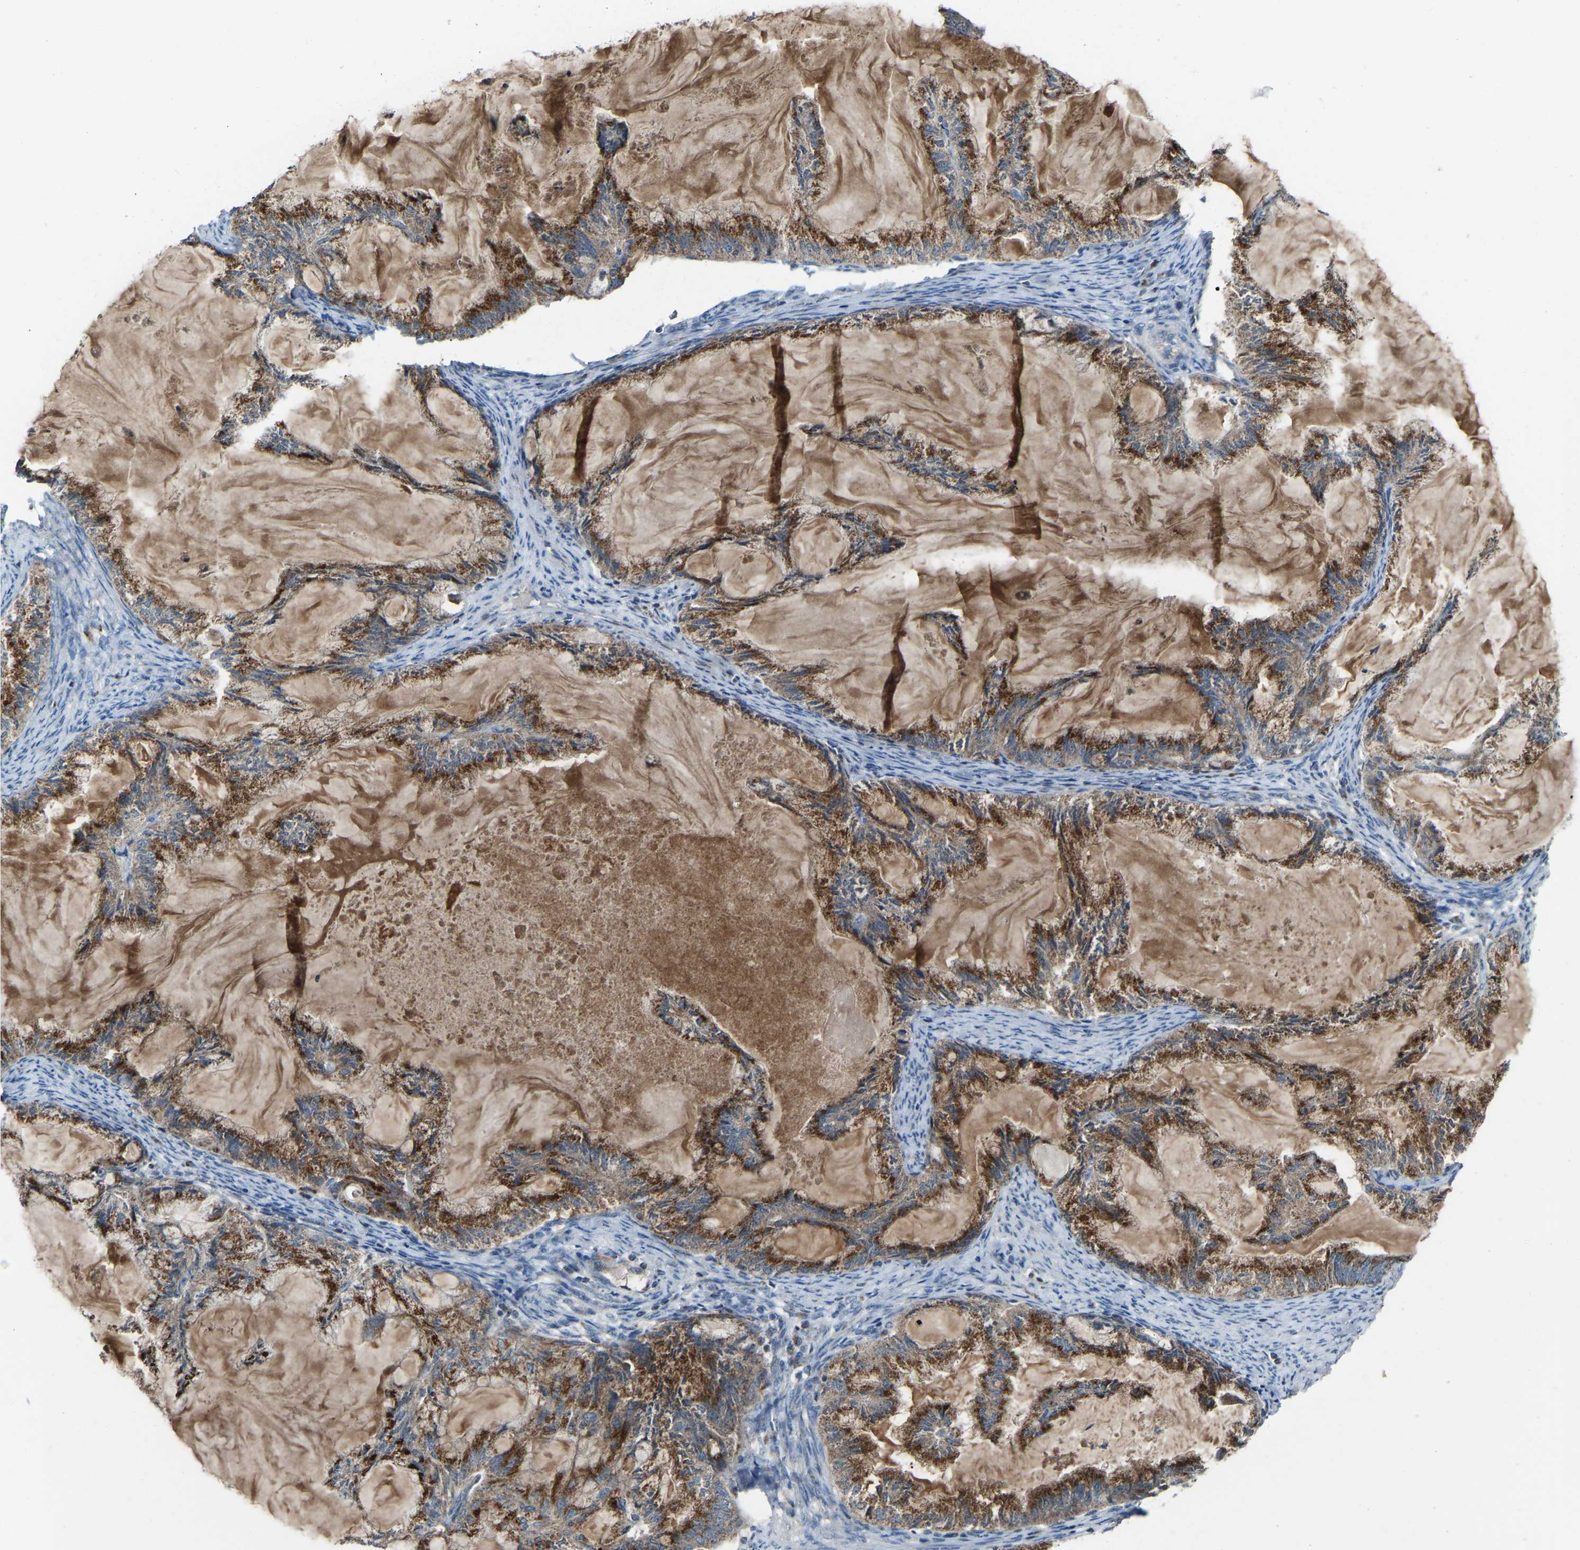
{"staining": {"intensity": "strong", "quantity": ">75%", "location": "cytoplasmic/membranous"}, "tissue": "endometrial cancer", "cell_type": "Tumor cells", "image_type": "cancer", "snomed": [{"axis": "morphology", "description": "Adenocarcinoma, NOS"}, {"axis": "topography", "description": "Endometrium"}], "caption": "A histopathology image of human adenocarcinoma (endometrial) stained for a protein demonstrates strong cytoplasmic/membranous brown staining in tumor cells.", "gene": "CANT1", "patient": {"sex": "female", "age": 86}}